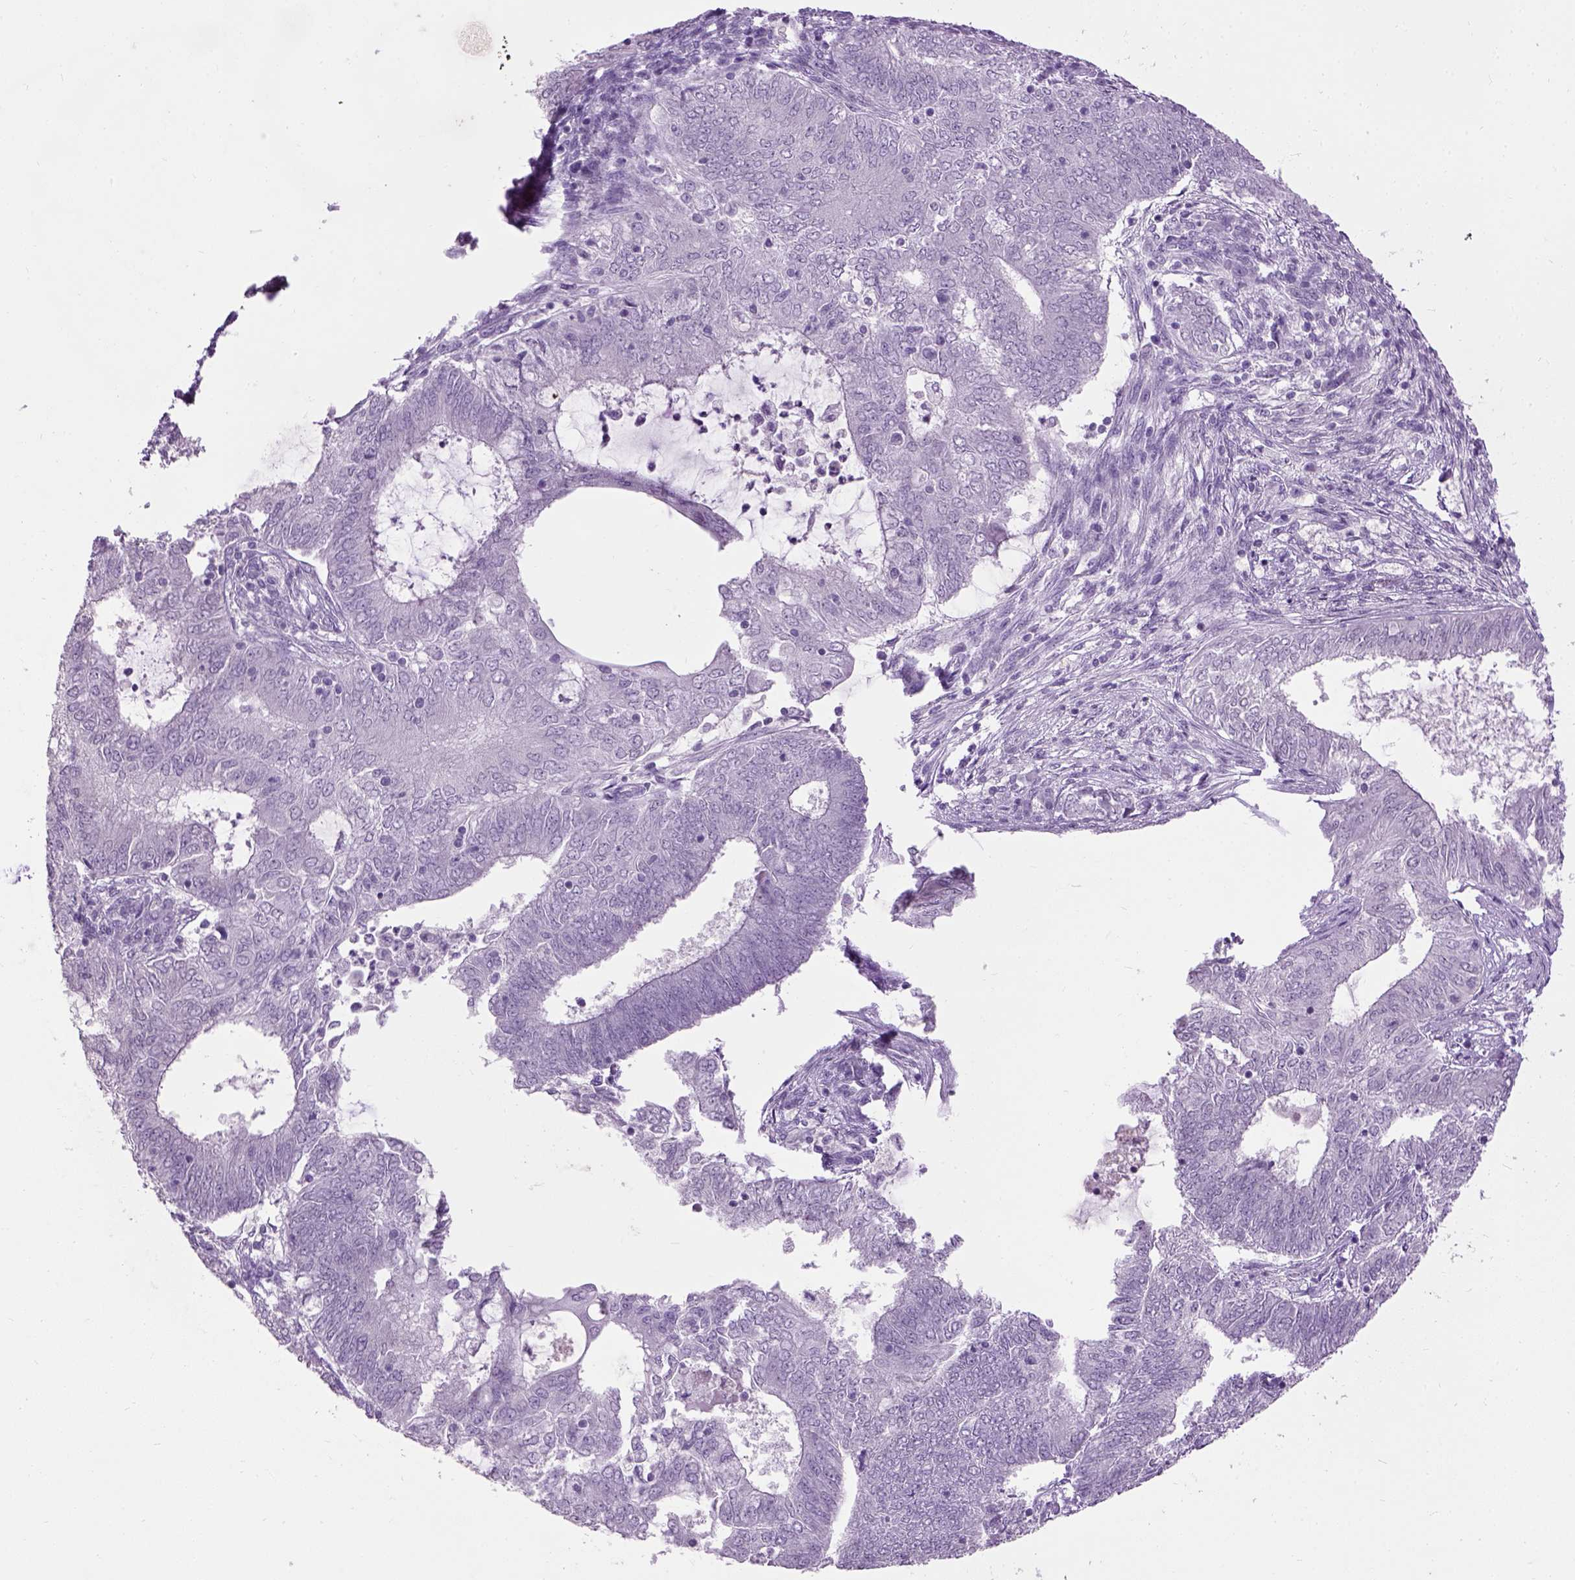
{"staining": {"intensity": "negative", "quantity": "none", "location": "none"}, "tissue": "endometrial cancer", "cell_type": "Tumor cells", "image_type": "cancer", "snomed": [{"axis": "morphology", "description": "Adenocarcinoma, NOS"}, {"axis": "topography", "description": "Endometrium"}], "caption": "A high-resolution image shows immunohistochemistry staining of endometrial cancer, which shows no significant positivity in tumor cells. The staining is performed using DAB brown chromogen with nuclei counter-stained in using hematoxylin.", "gene": "GABRB2", "patient": {"sex": "female", "age": 62}}